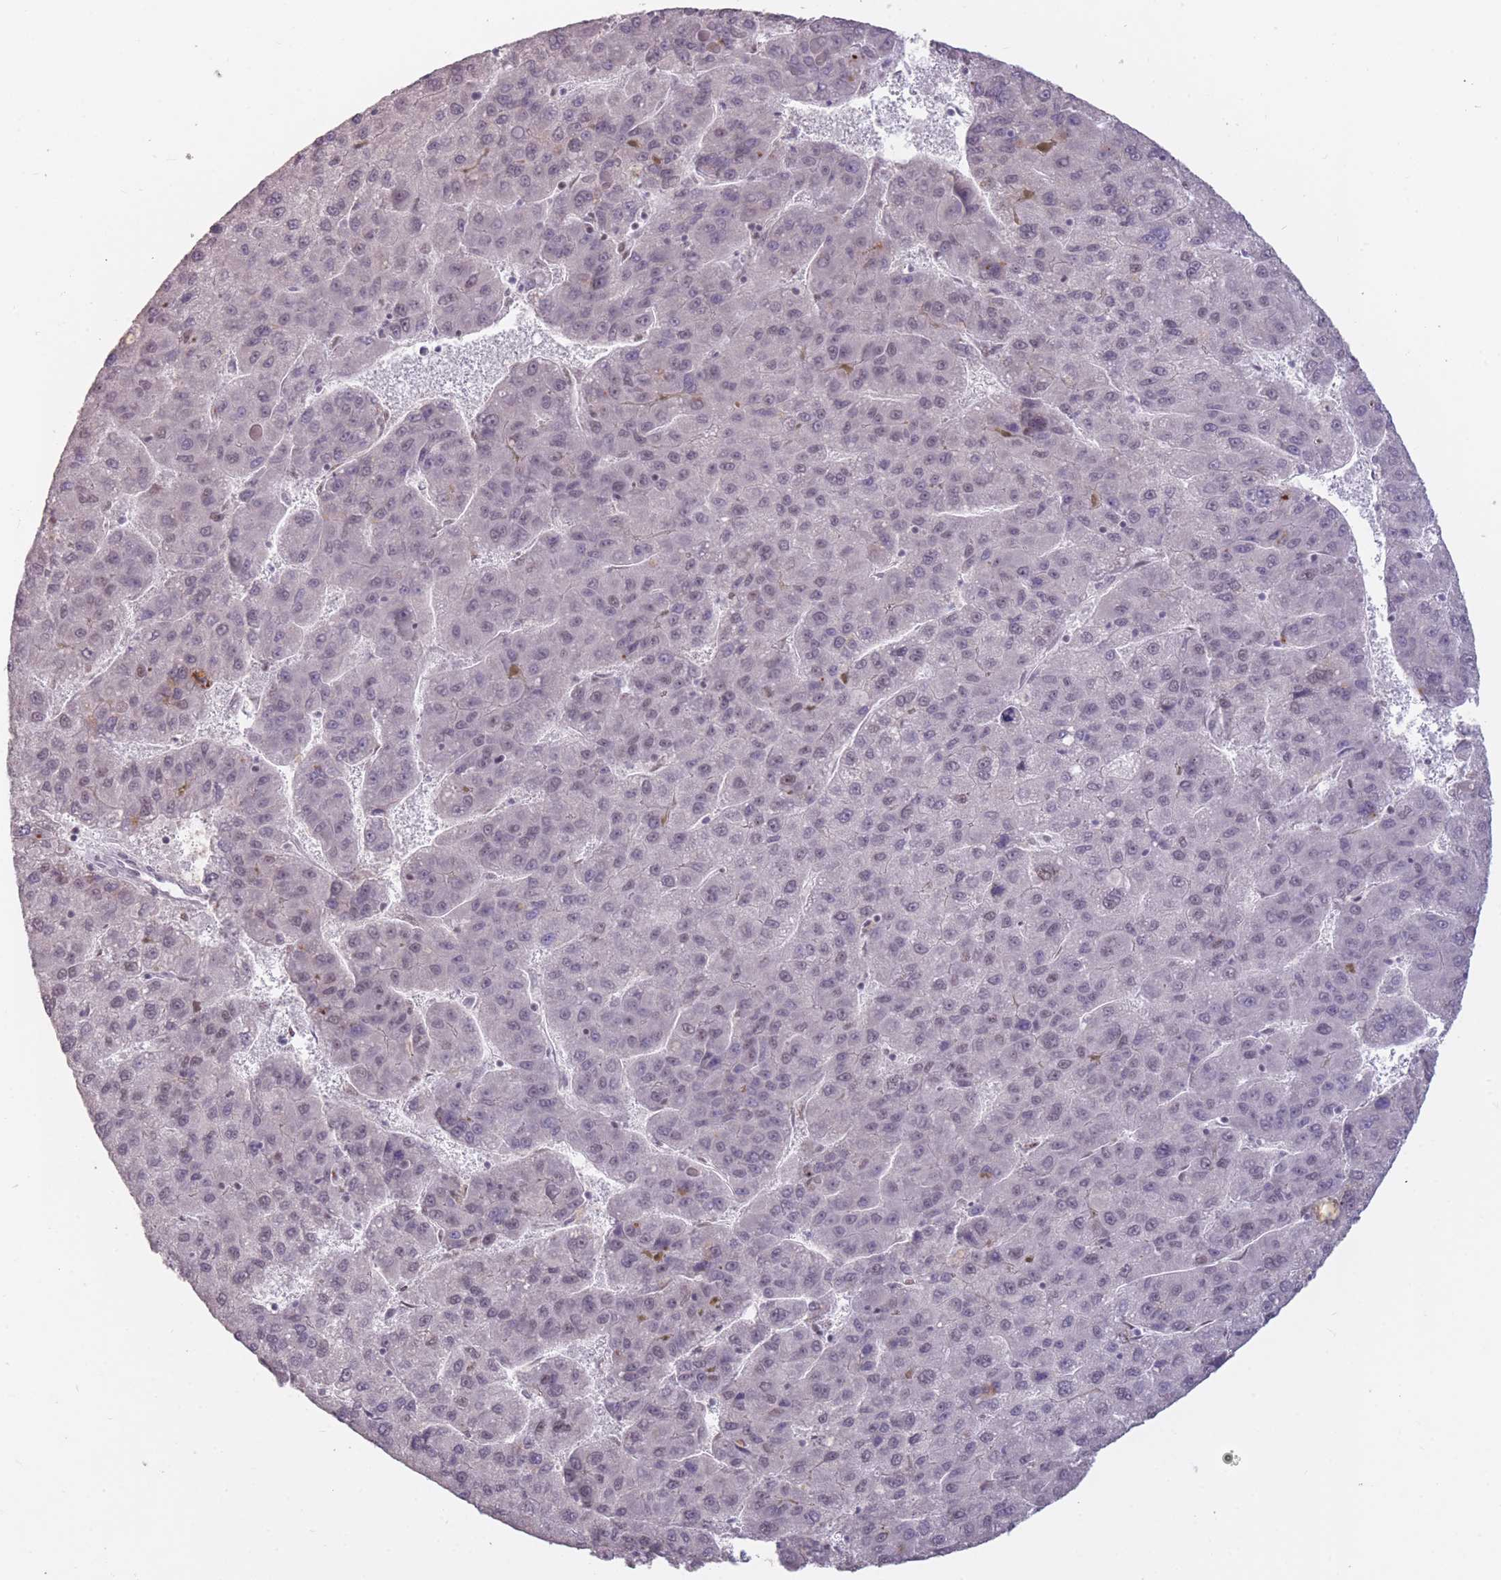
{"staining": {"intensity": "negative", "quantity": "none", "location": "none"}, "tissue": "liver cancer", "cell_type": "Tumor cells", "image_type": "cancer", "snomed": [{"axis": "morphology", "description": "Carcinoma, Hepatocellular, NOS"}, {"axis": "topography", "description": "Liver"}], "caption": "Tumor cells are negative for protein expression in human liver cancer.", "gene": "HNRNPUL1", "patient": {"sex": "female", "age": 82}}